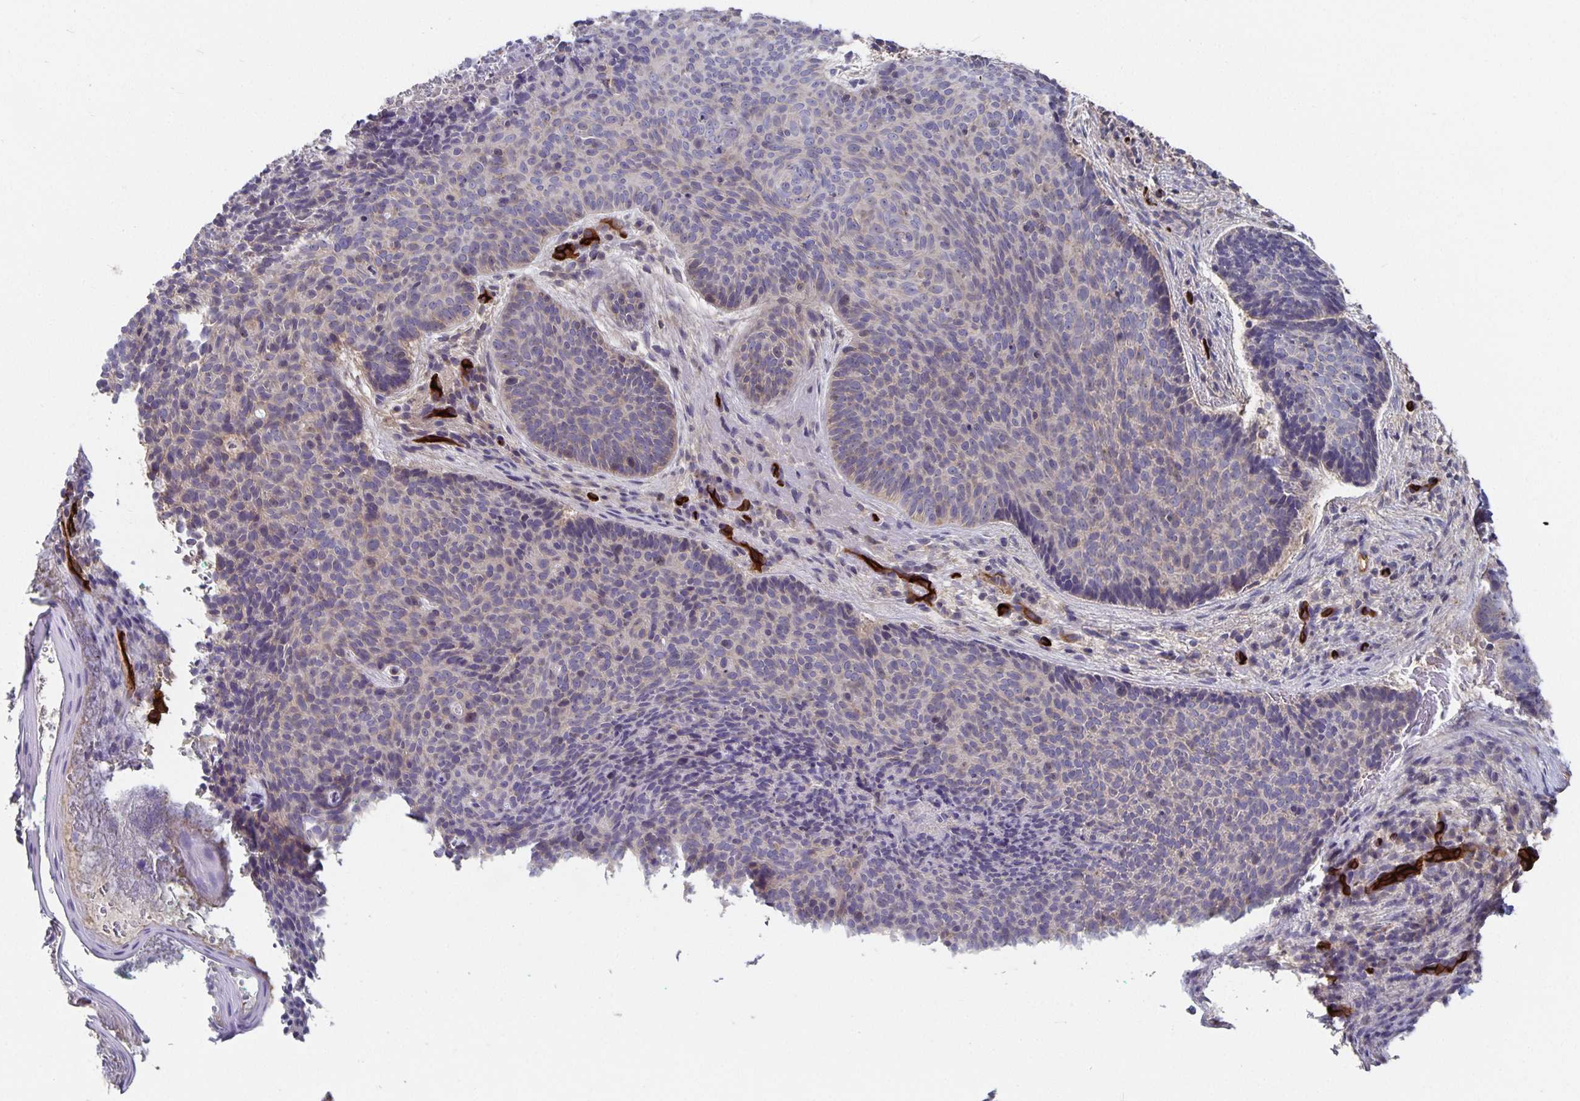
{"staining": {"intensity": "negative", "quantity": "none", "location": "none"}, "tissue": "skin cancer", "cell_type": "Tumor cells", "image_type": "cancer", "snomed": [{"axis": "morphology", "description": "Basal cell carcinoma"}, {"axis": "topography", "description": "Skin"}, {"axis": "topography", "description": "Skin of head"}], "caption": "High power microscopy histopathology image of an immunohistochemistry micrograph of skin basal cell carcinoma, revealing no significant positivity in tumor cells.", "gene": "PODXL", "patient": {"sex": "female", "age": 92}}